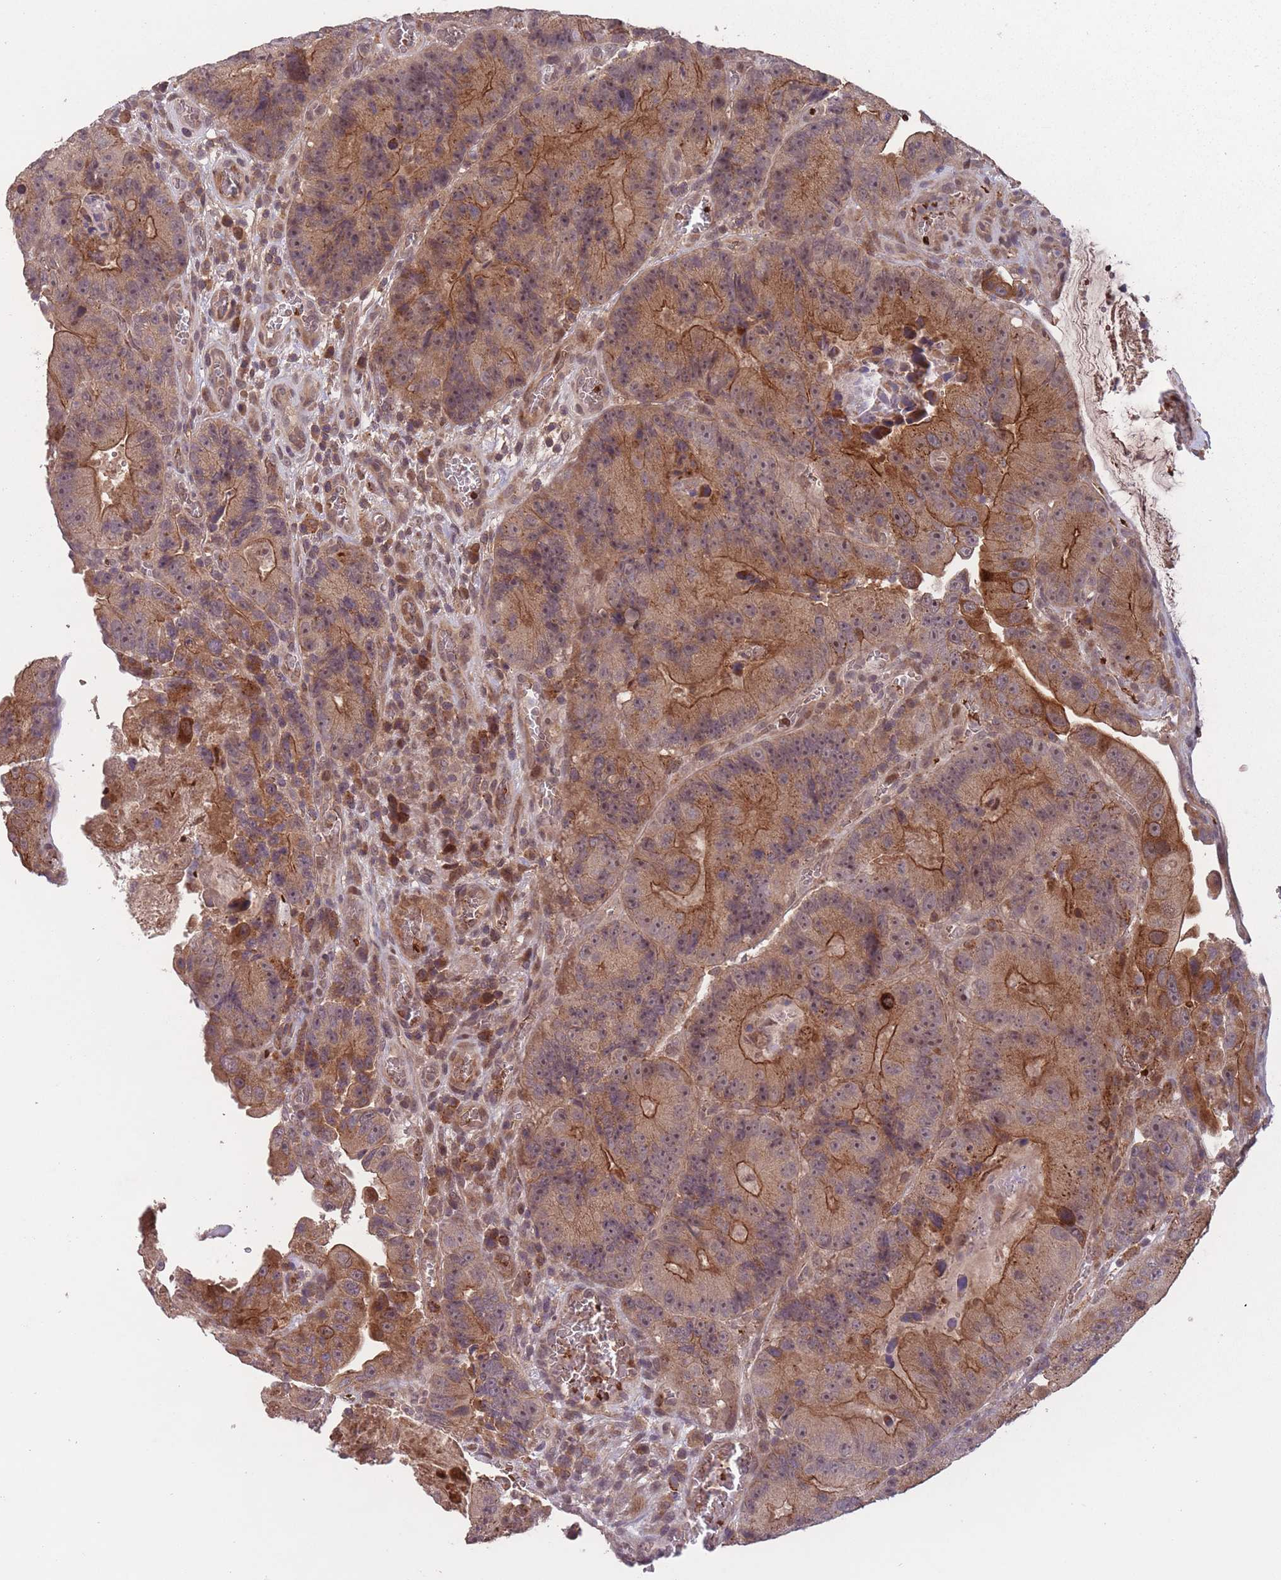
{"staining": {"intensity": "strong", "quantity": ">75%", "location": "cytoplasmic/membranous"}, "tissue": "colorectal cancer", "cell_type": "Tumor cells", "image_type": "cancer", "snomed": [{"axis": "morphology", "description": "Adenocarcinoma, NOS"}, {"axis": "topography", "description": "Colon"}], "caption": "A high-resolution micrograph shows immunohistochemistry (IHC) staining of colorectal adenocarcinoma, which shows strong cytoplasmic/membranous staining in approximately >75% of tumor cells.", "gene": "SECTM1", "patient": {"sex": "female", "age": 86}}